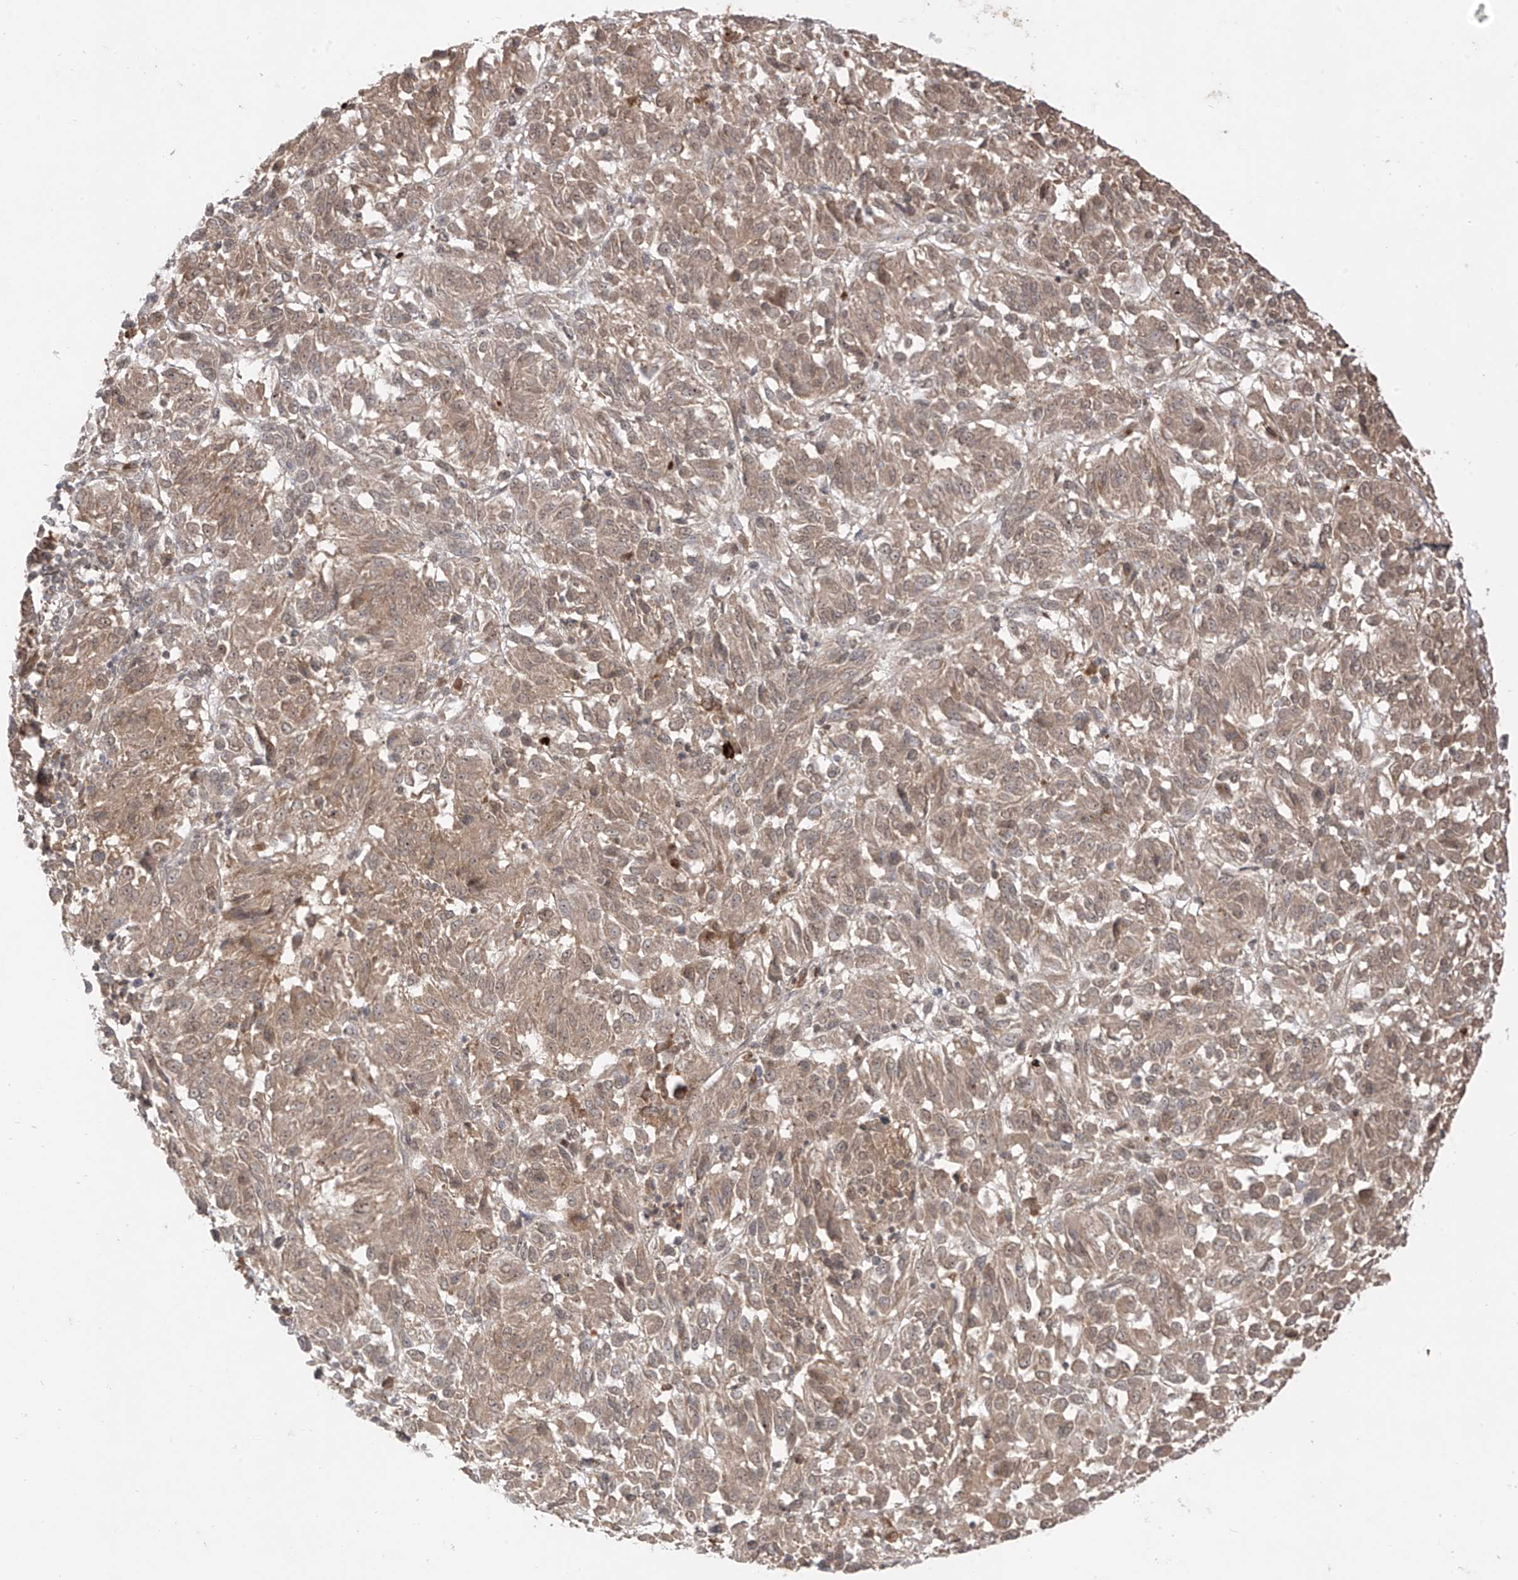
{"staining": {"intensity": "weak", "quantity": ">75%", "location": "cytoplasmic/membranous,nuclear"}, "tissue": "melanoma", "cell_type": "Tumor cells", "image_type": "cancer", "snomed": [{"axis": "morphology", "description": "Malignant melanoma, Metastatic site"}, {"axis": "topography", "description": "Lung"}], "caption": "Approximately >75% of tumor cells in human melanoma show weak cytoplasmic/membranous and nuclear protein positivity as visualized by brown immunohistochemical staining.", "gene": "LCOR", "patient": {"sex": "male", "age": 64}}